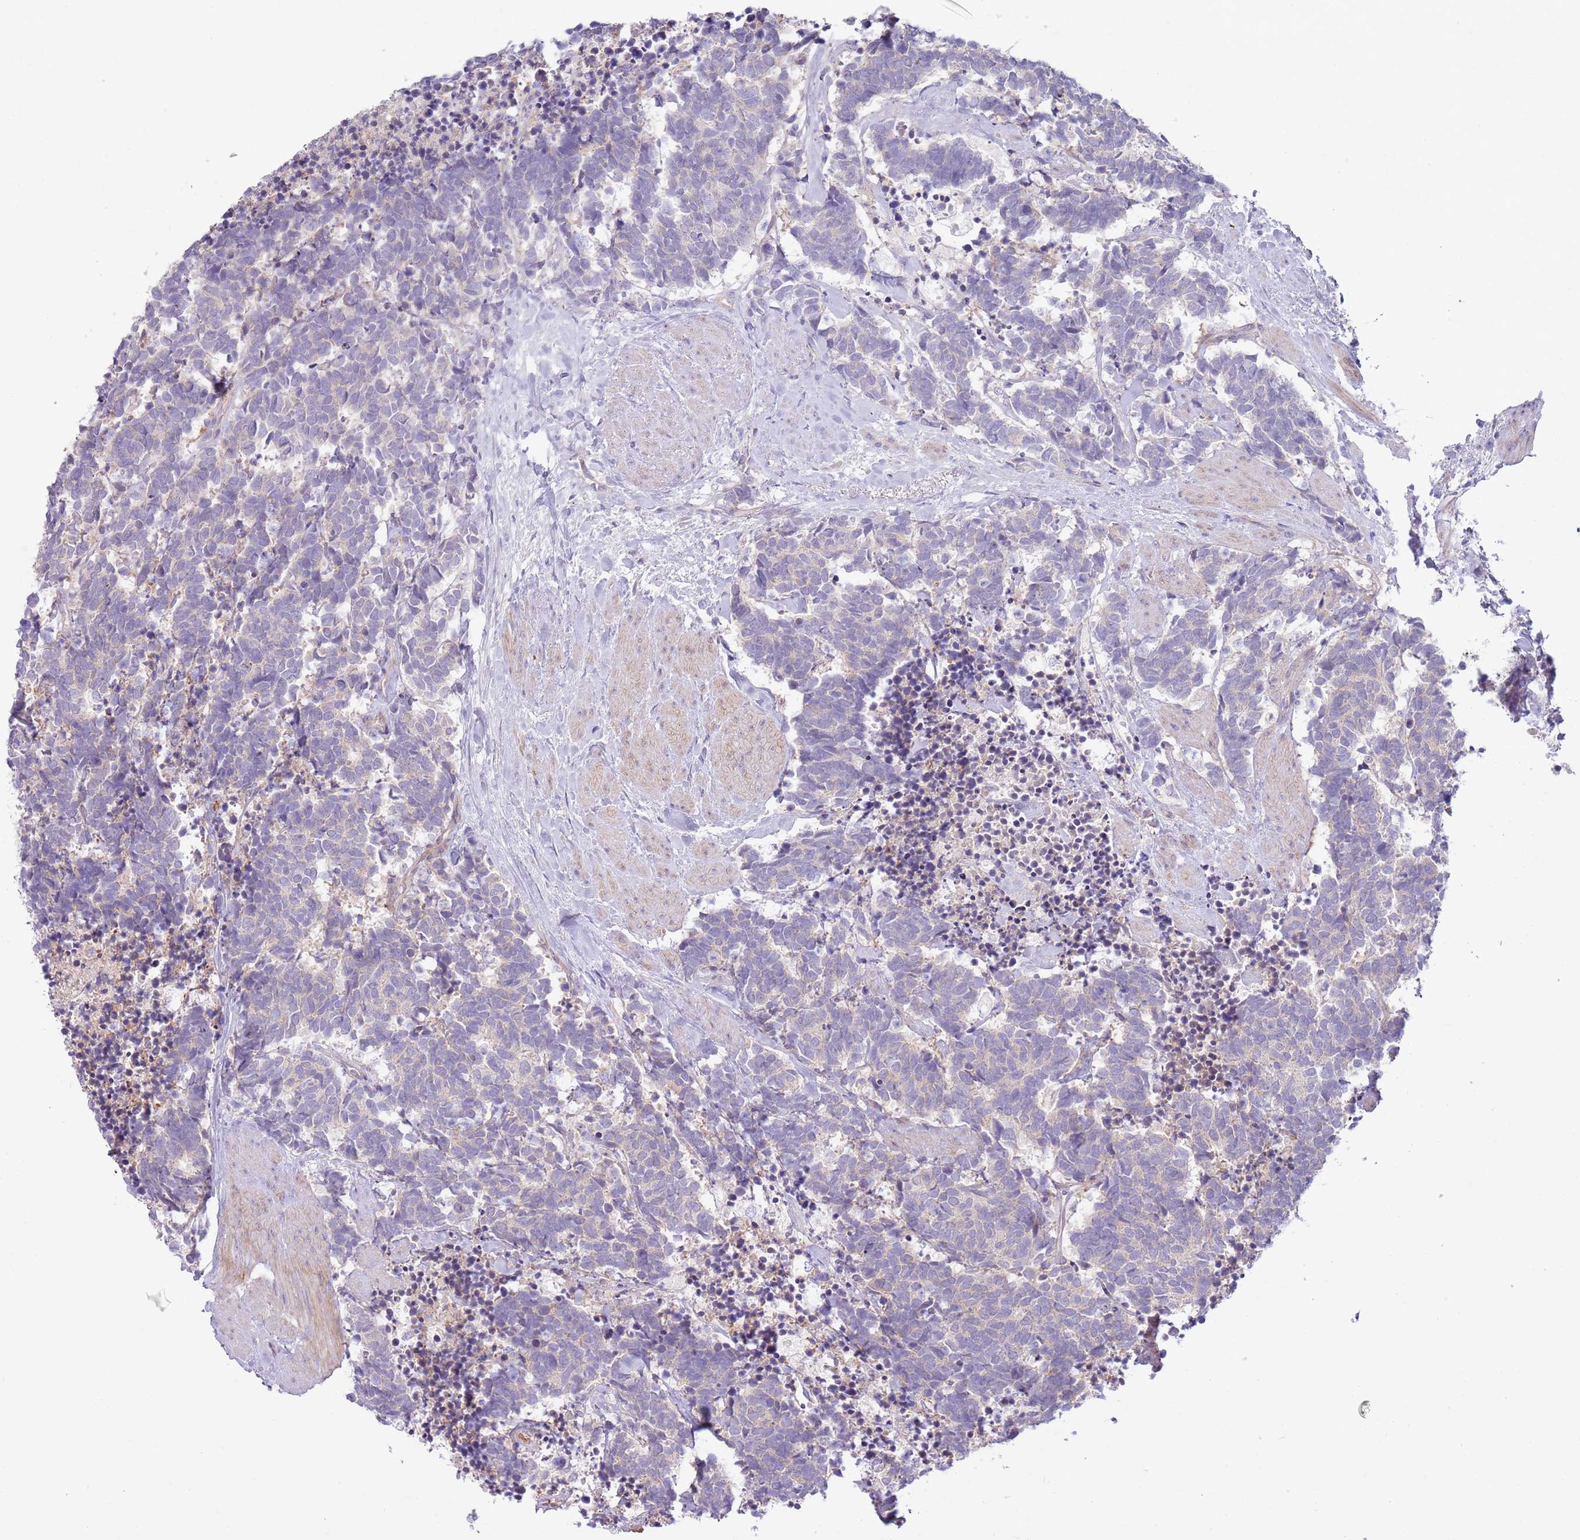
{"staining": {"intensity": "negative", "quantity": "none", "location": "none"}, "tissue": "carcinoid", "cell_type": "Tumor cells", "image_type": "cancer", "snomed": [{"axis": "morphology", "description": "Carcinoma, NOS"}, {"axis": "morphology", "description": "Carcinoid, malignant, NOS"}, {"axis": "topography", "description": "Prostate"}], "caption": "The image shows no significant expression in tumor cells of carcinoma.", "gene": "MRO", "patient": {"sex": "male", "age": 57}}